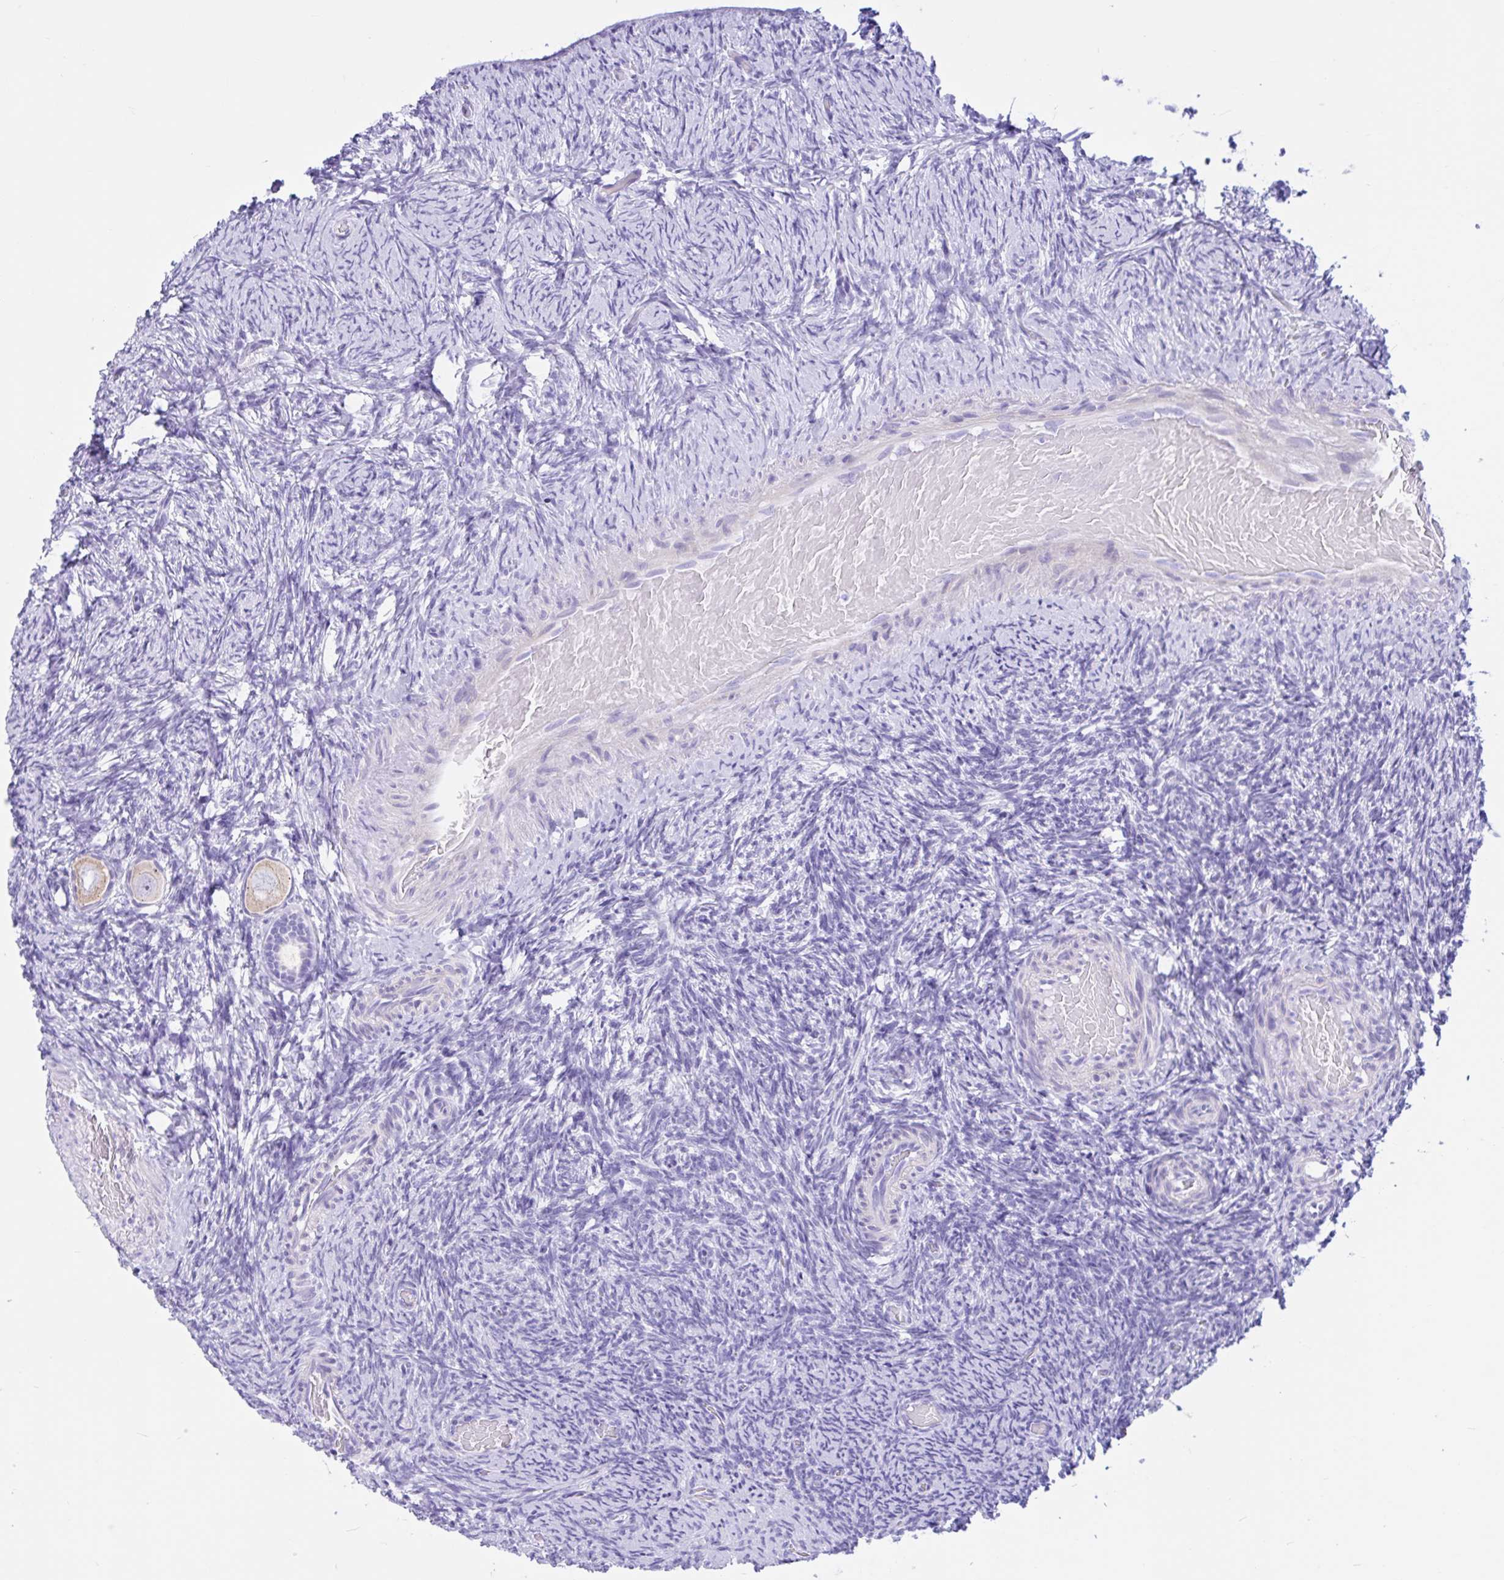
{"staining": {"intensity": "weak", "quantity": ">75%", "location": "cytoplasmic/membranous"}, "tissue": "ovary", "cell_type": "Follicle cells", "image_type": "normal", "snomed": [{"axis": "morphology", "description": "Normal tissue, NOS"}, {"axis": "topography", "description": "Ovary"}], "caption": "The immunohistochemical stain shows weak cytoplasmic/membranous expression in follicle cells of benign ovary.", "gene": "IAPP", "patient": {"sex": "female", "age": 34}}